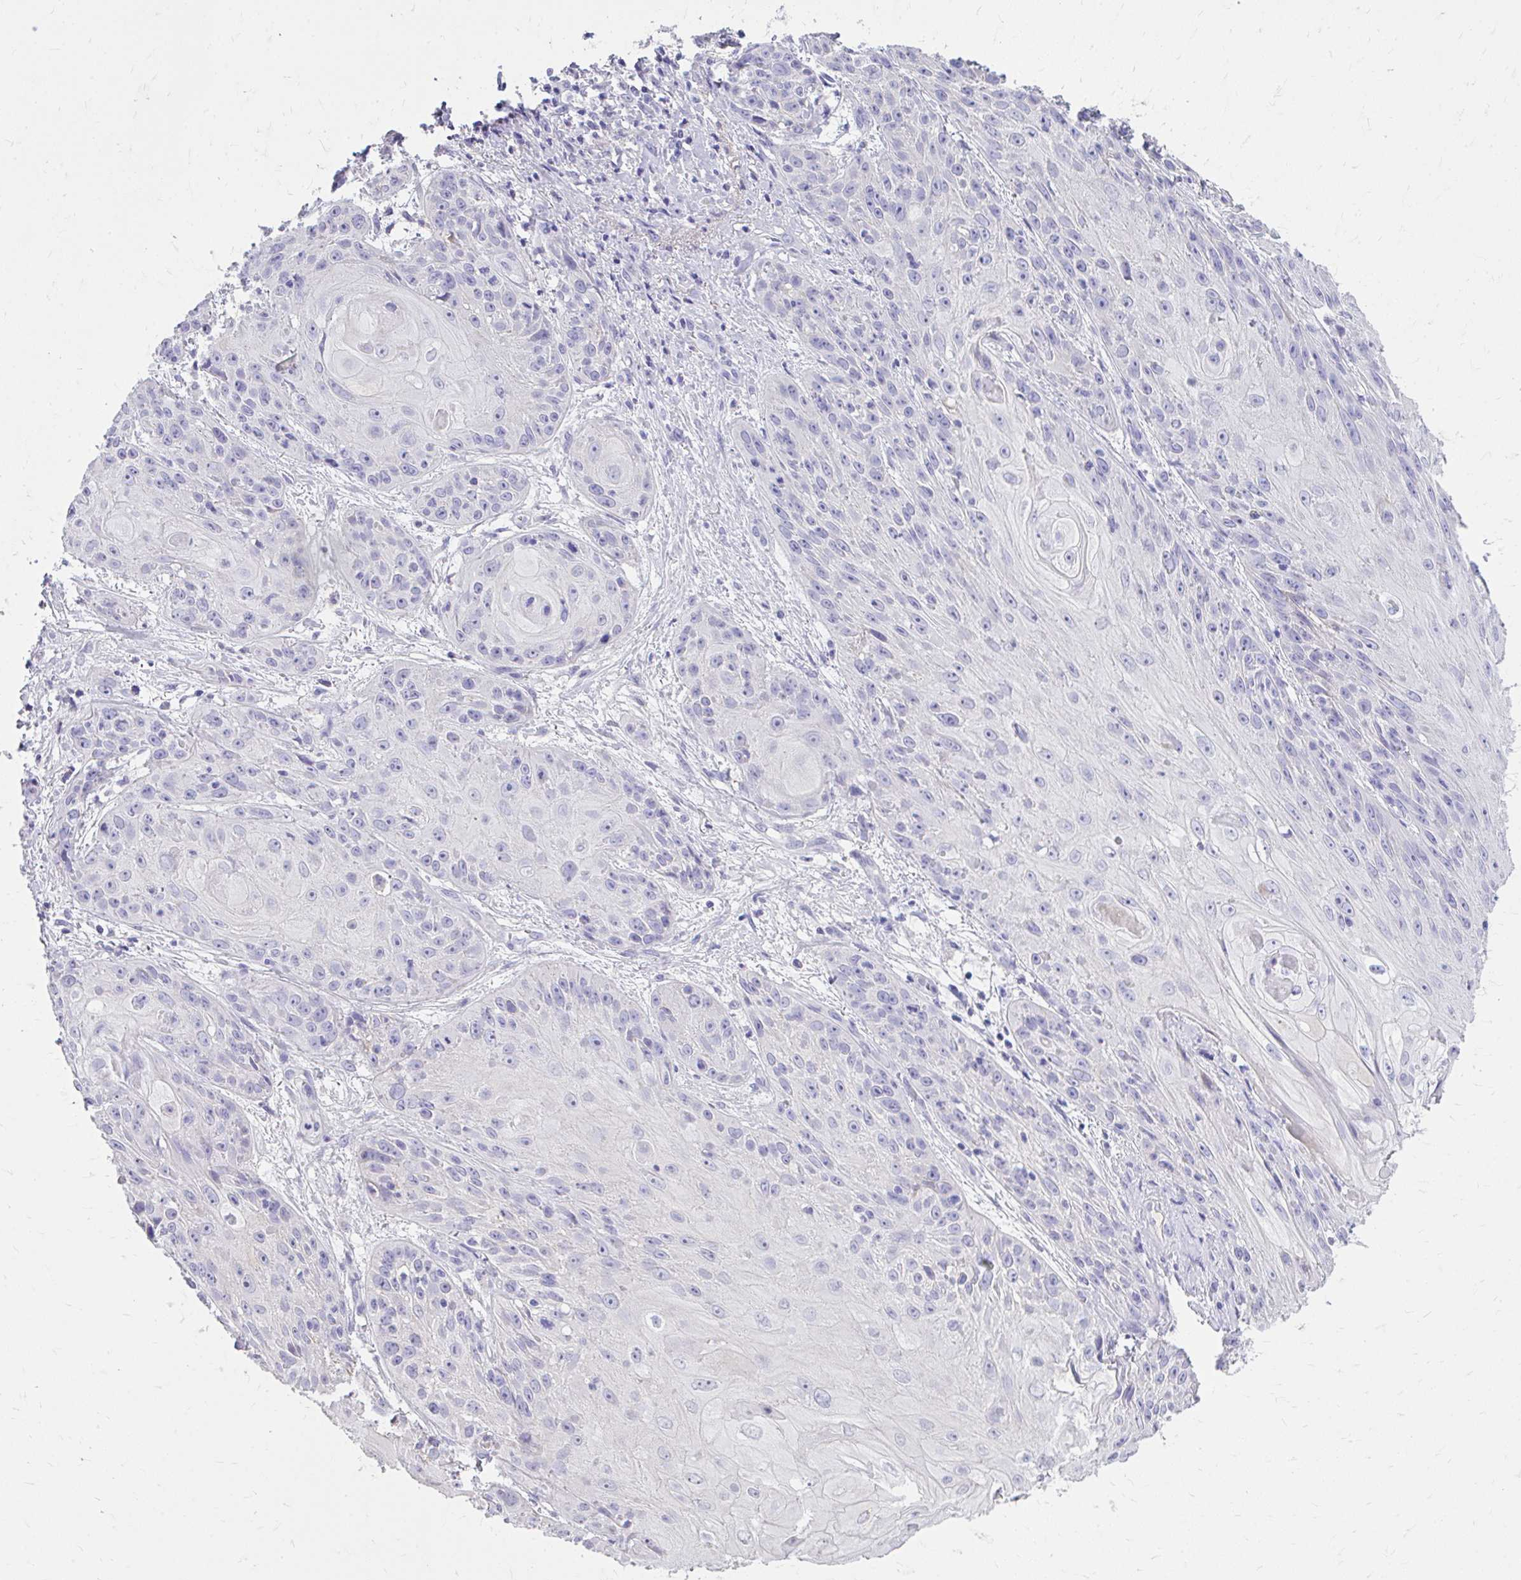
{"staining": {"intensity": "negative", "quantity": "none", "location": "none"}, "tissue": "skin cancer", "cell_type": "Tumor cells", "image_type": "cancer", "snomed": [{"axis": "morphology", "description": "Squamous cell carcinoma, NOS"}, {"axis": "topography", "description": "Skin"}, {"axis": "topography", "description": "Vulva"}], "caption": "This is an immunohistochemistry image of human skin cancer (squamous cell carcinoma). There is no positivity in tumor cells.", "gene": "CFH", "patient": {"sex": "female", "age": 76}}